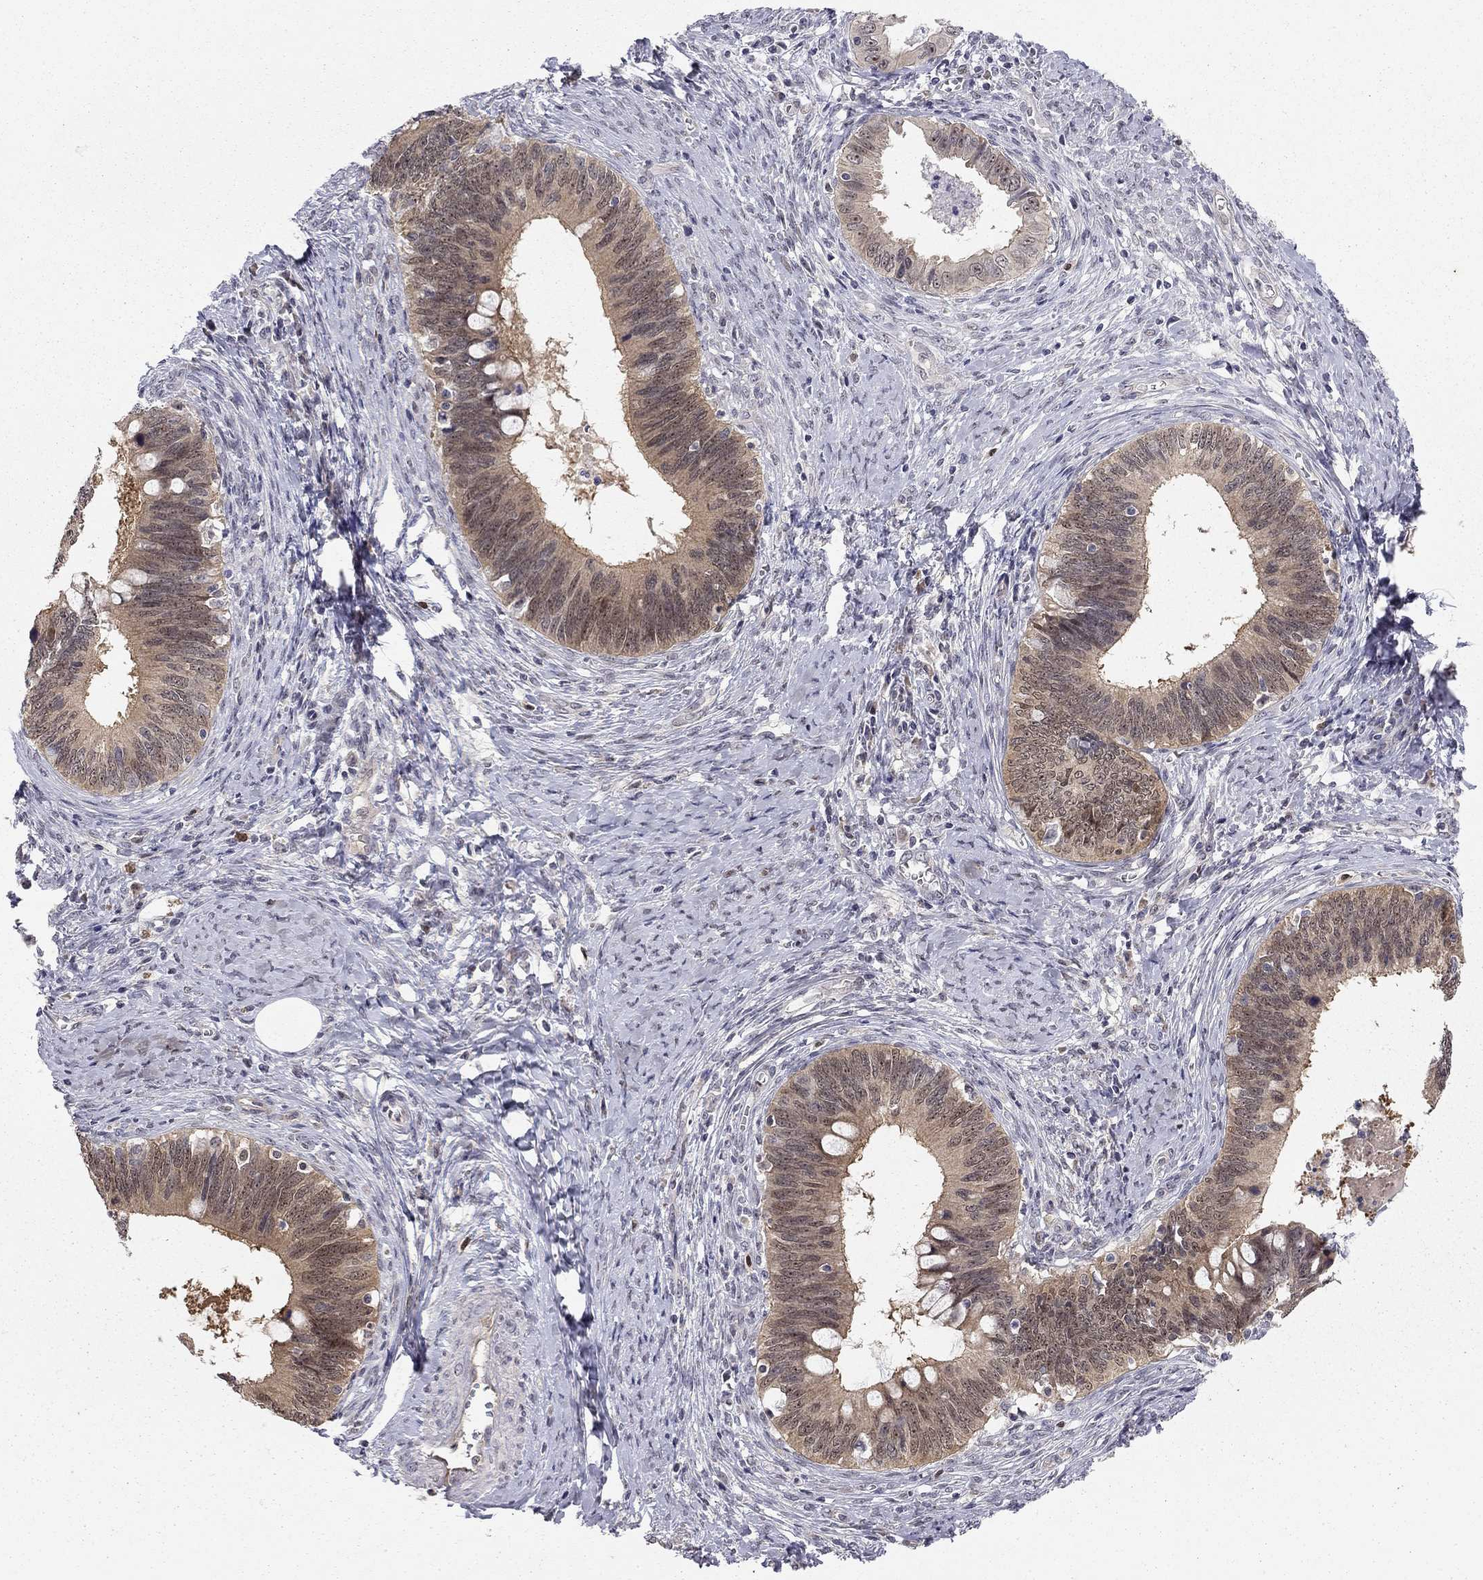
{"staining": {"intensity": "moderate", "quantity": ">75%", "location": "cytoplasmic/membranous"}, "tissue": "cervical cancer", "cell_type": "Tumor cells", "image_type": "cancer", "snomed": [{"axis": "morphology", "description": "Adenocarcinoma, NOS"}, {"axis": "topography", "description": "Cervix"}], "caption": "This image exhibits immunohistochemistry staining of human cervical cancer (adenocarcinoma), with medium moderate cytoplasmic/membranous staining in about >75% of tumor cells.", "gene": "STXBP6", "patient": {"sex": "female", "age": 42}}